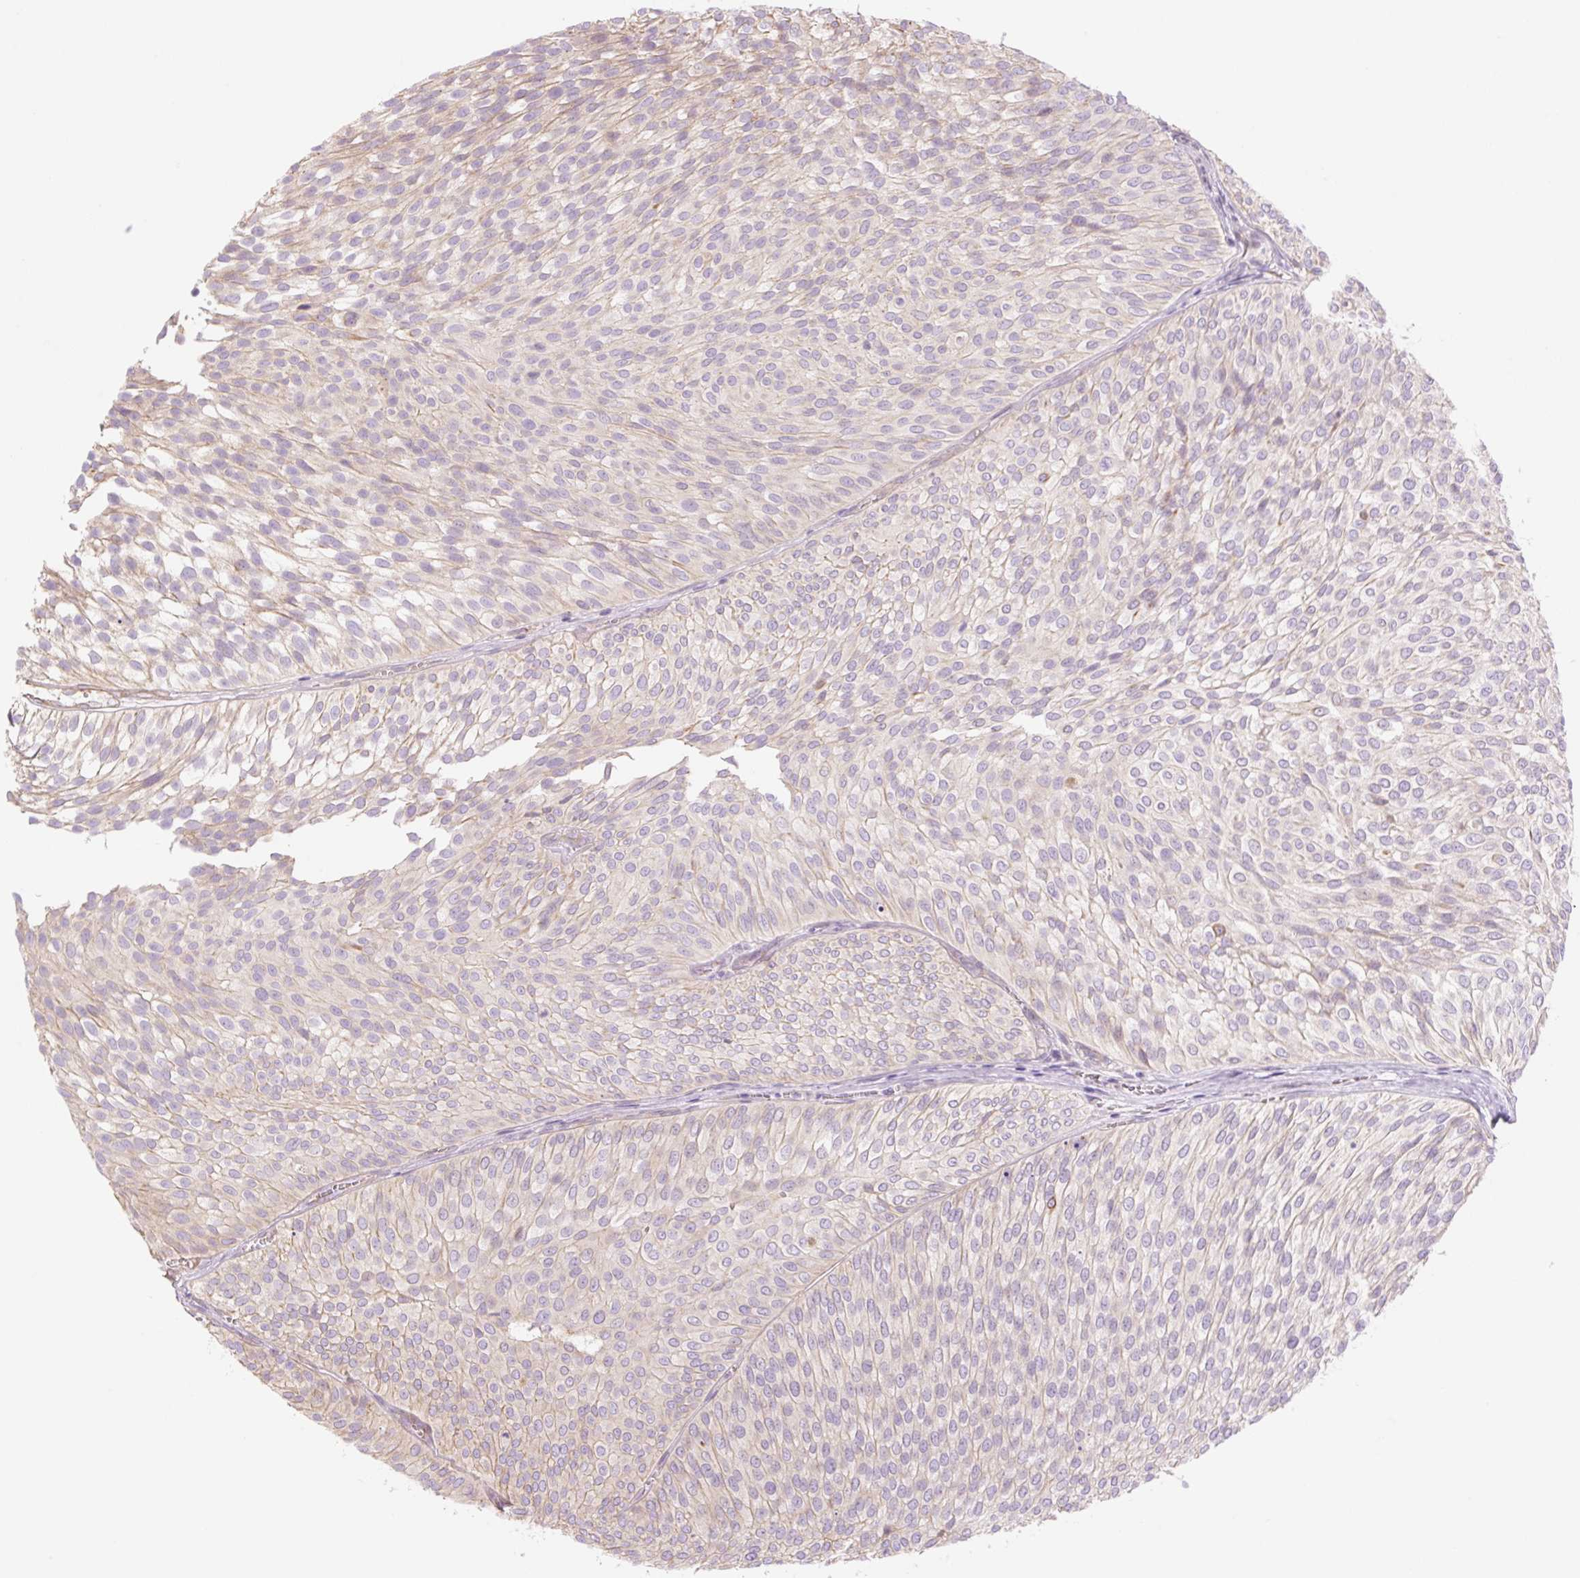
{"staining": {"intensity": "weak", "quantity": "25%-75%", "location": "cytoplasmic/membranous"}, "tissue": "urothelial cancer", "cell_type": "Tumor cells", "image_type": "cancer", "snomed": [{"axis": "morphology", "description": "Urothelial carcinoma, Low grade"}, {"axis": "topography", "description": "Urinary bladder"}], "caption": "Urothelial carcinoma (low-grade) stained with a brown dye demonstrates weak cytoplasmic/membranous positive staining in about 25%-75% of tumor cells.", "gene": "NLRP5", "patient": {"sex": "male", "age": 91}}